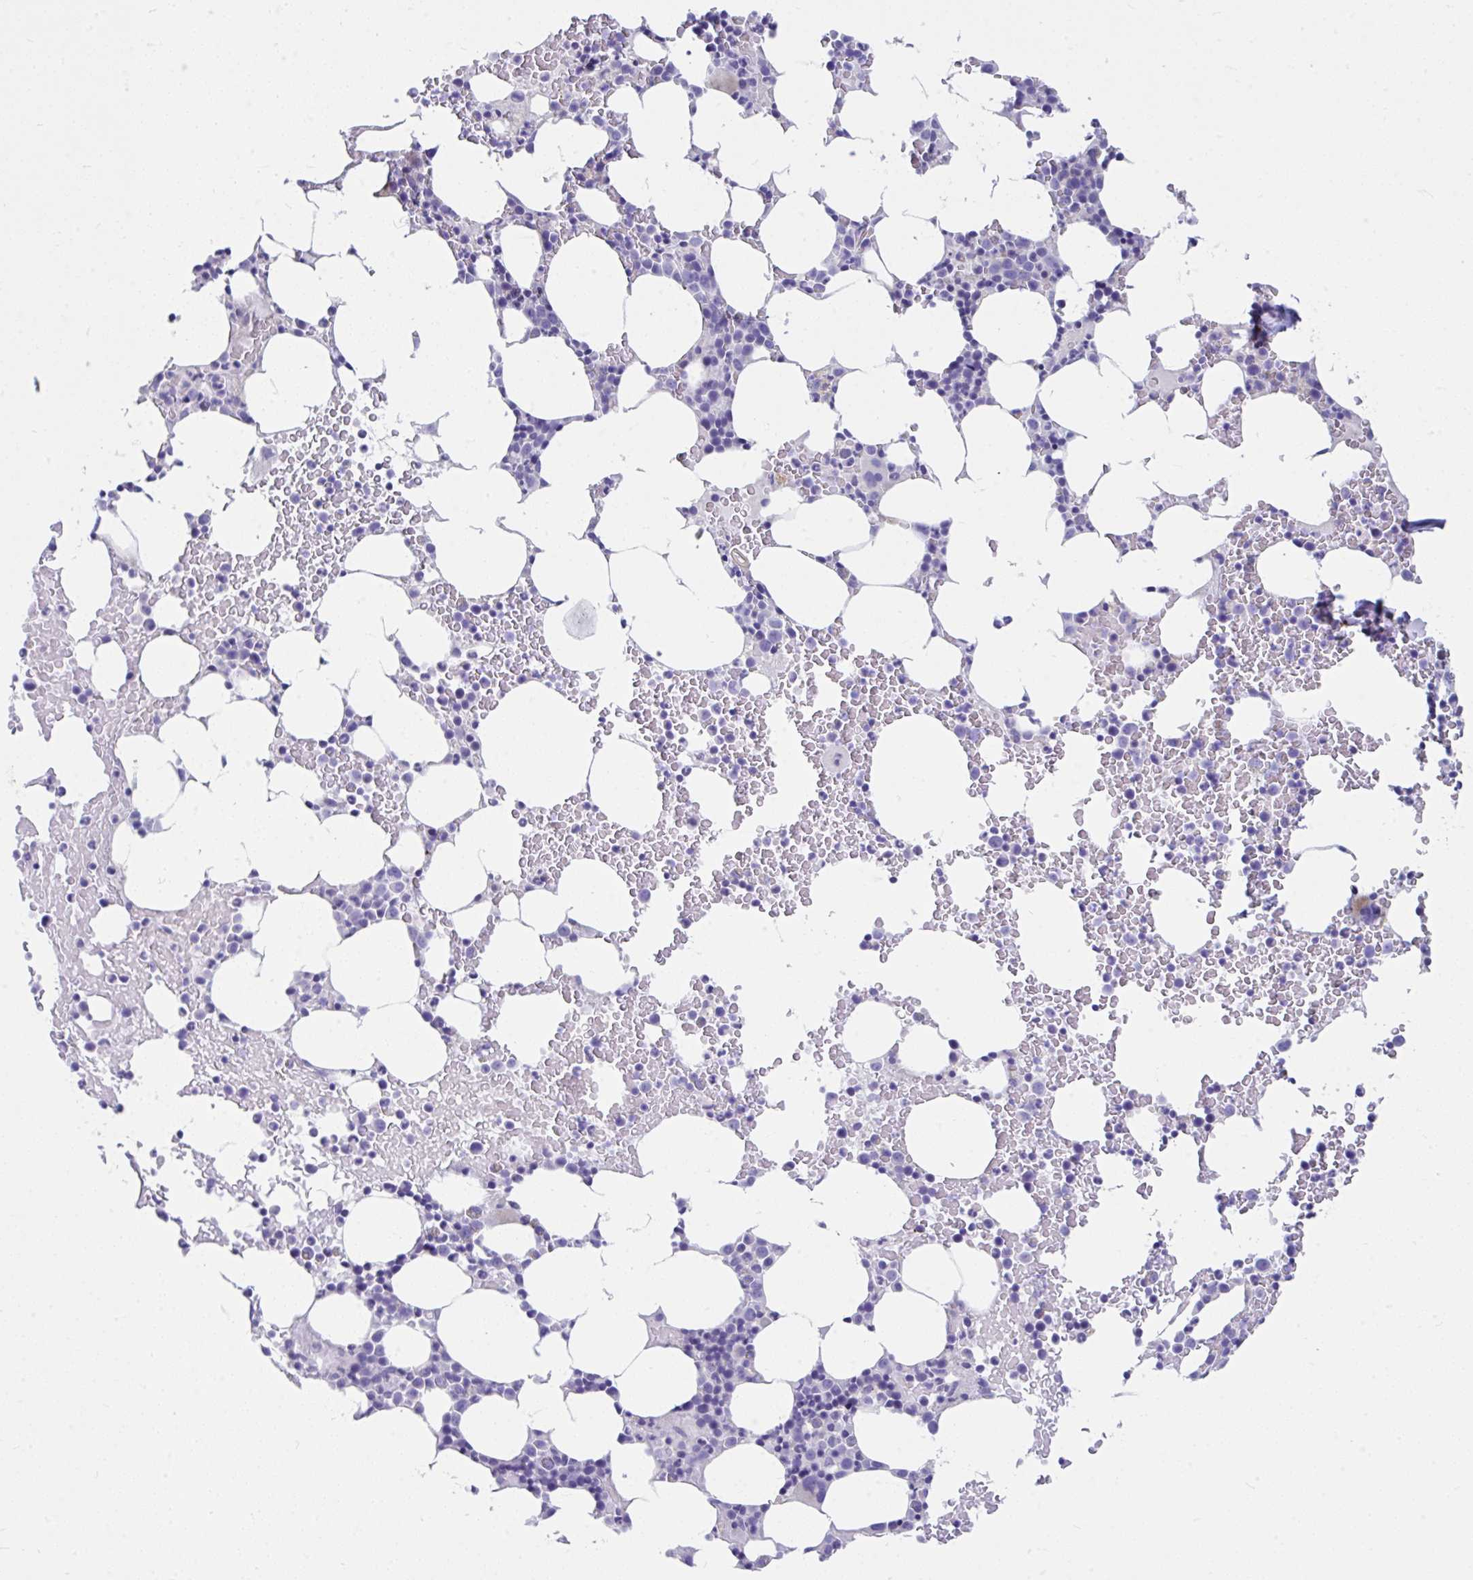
{"staining": {"intensity": "negative", "quantity": "none", "location": "none"}, "tissue": "bone marrow", "cell_type": "Hematopoietic cells", "image_type": "normal", "snomed": [{"axis": "morphology", "description": "Normal tissue, NOS"}, {"axis": "topography", "description": "Bone marrow"}], "caption": "High power microscopy micrograph of an IHC micrograph of normal bone marrow, revealing no significant expression in hematopoietic cells.", "gene": "GRXCR2", "patient": {"sex": "female", "age": 62}}